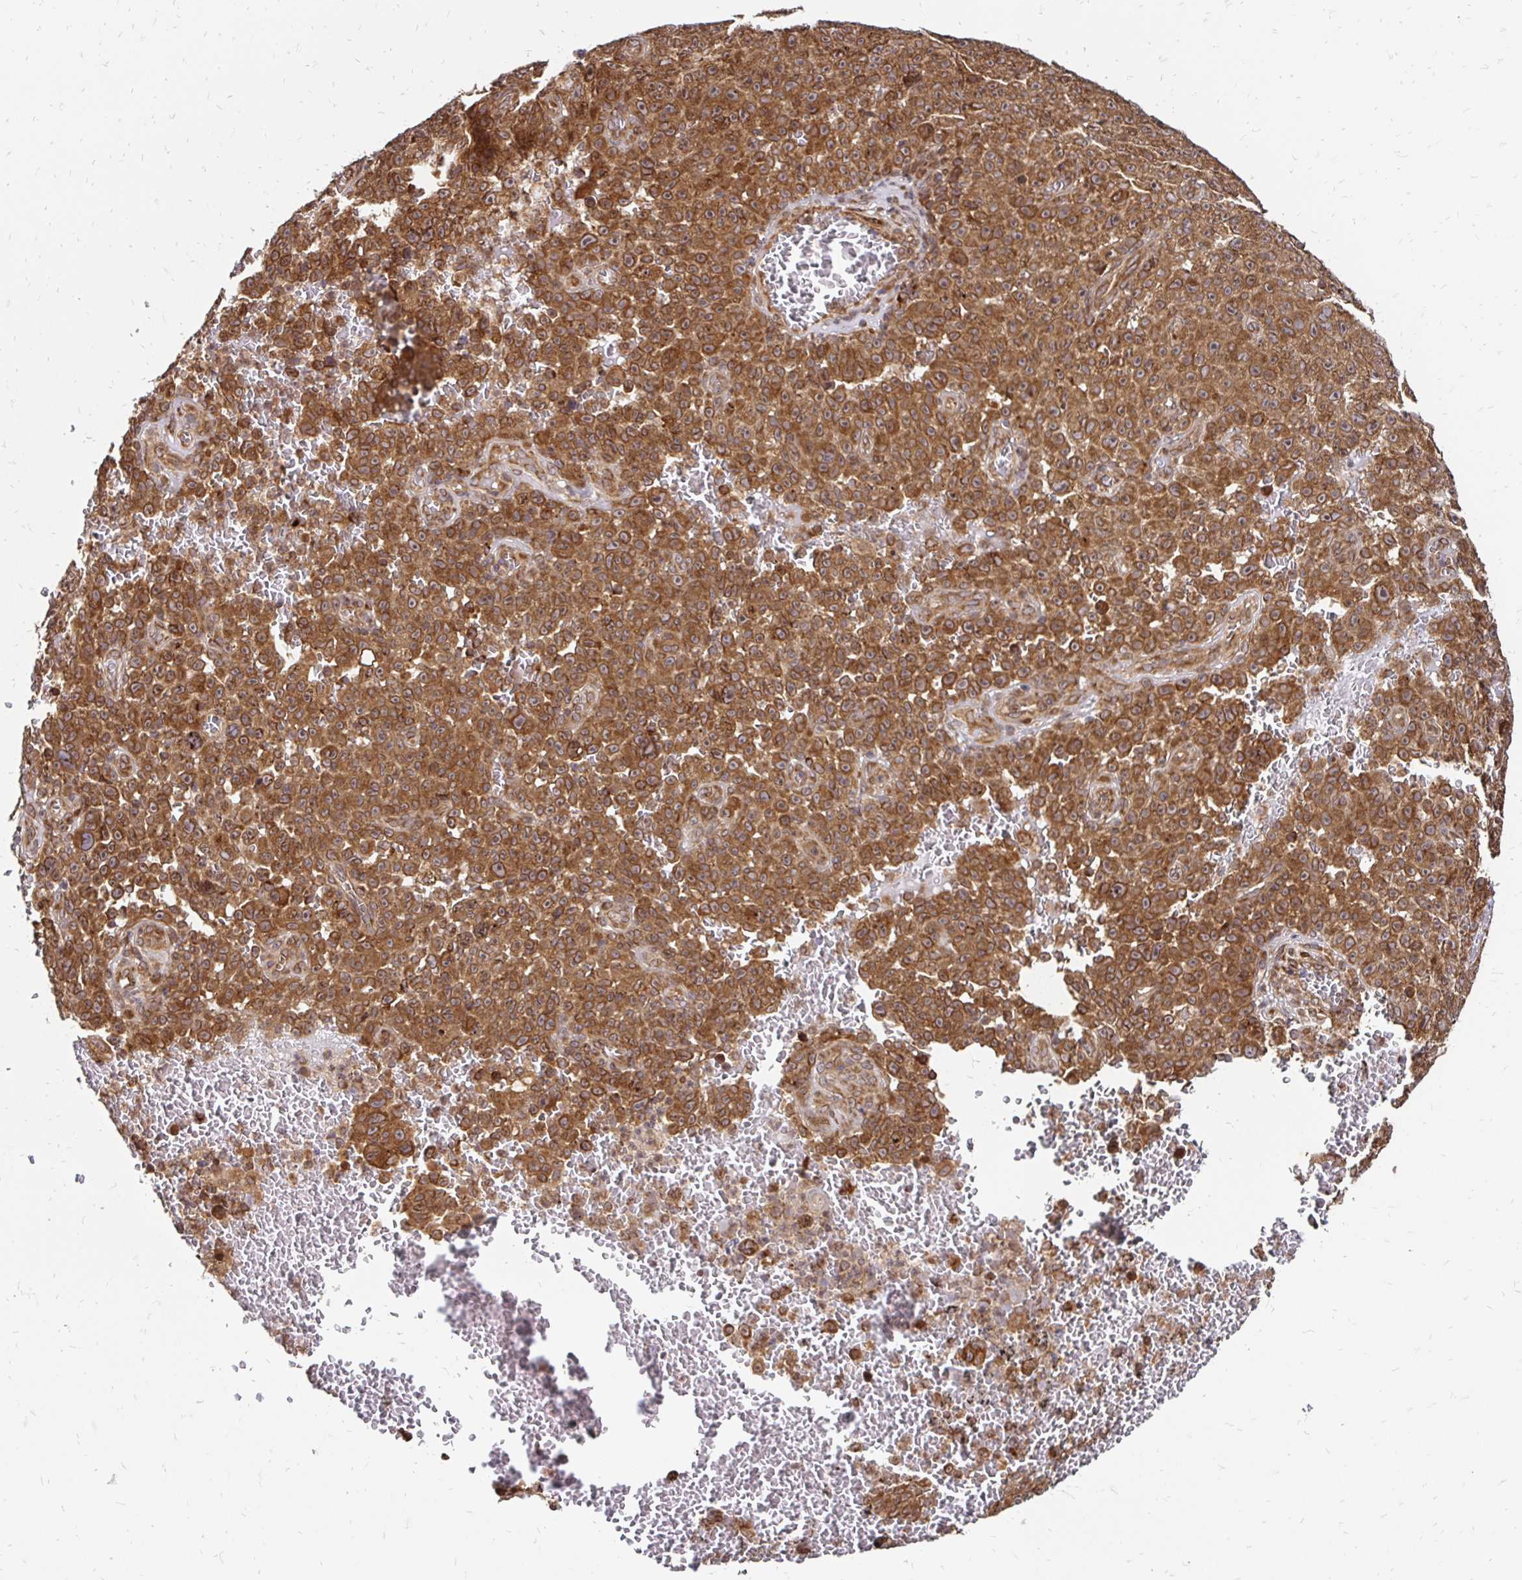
{"staining": {"intensity": "strong", "quantity": ">75%", "location": "cytoplasmic/membranous"}, "tissue": "melanoma", "cell_type": "Tumor cells", "image_type": "cancer", "snomed": [{"axis": "morphology", "description": "Malignant melanoma, NOS"}, {"axis": "topography", "description": "Skin"}], "caption": "Immunohistochemical staining of human malignant melanoma reveals high levels of strong cytoplasmic/membranous expression in approximately >75% of tumor cells.", "gene": "ZW10", "patient": {"sex": "female", "age": 82}}